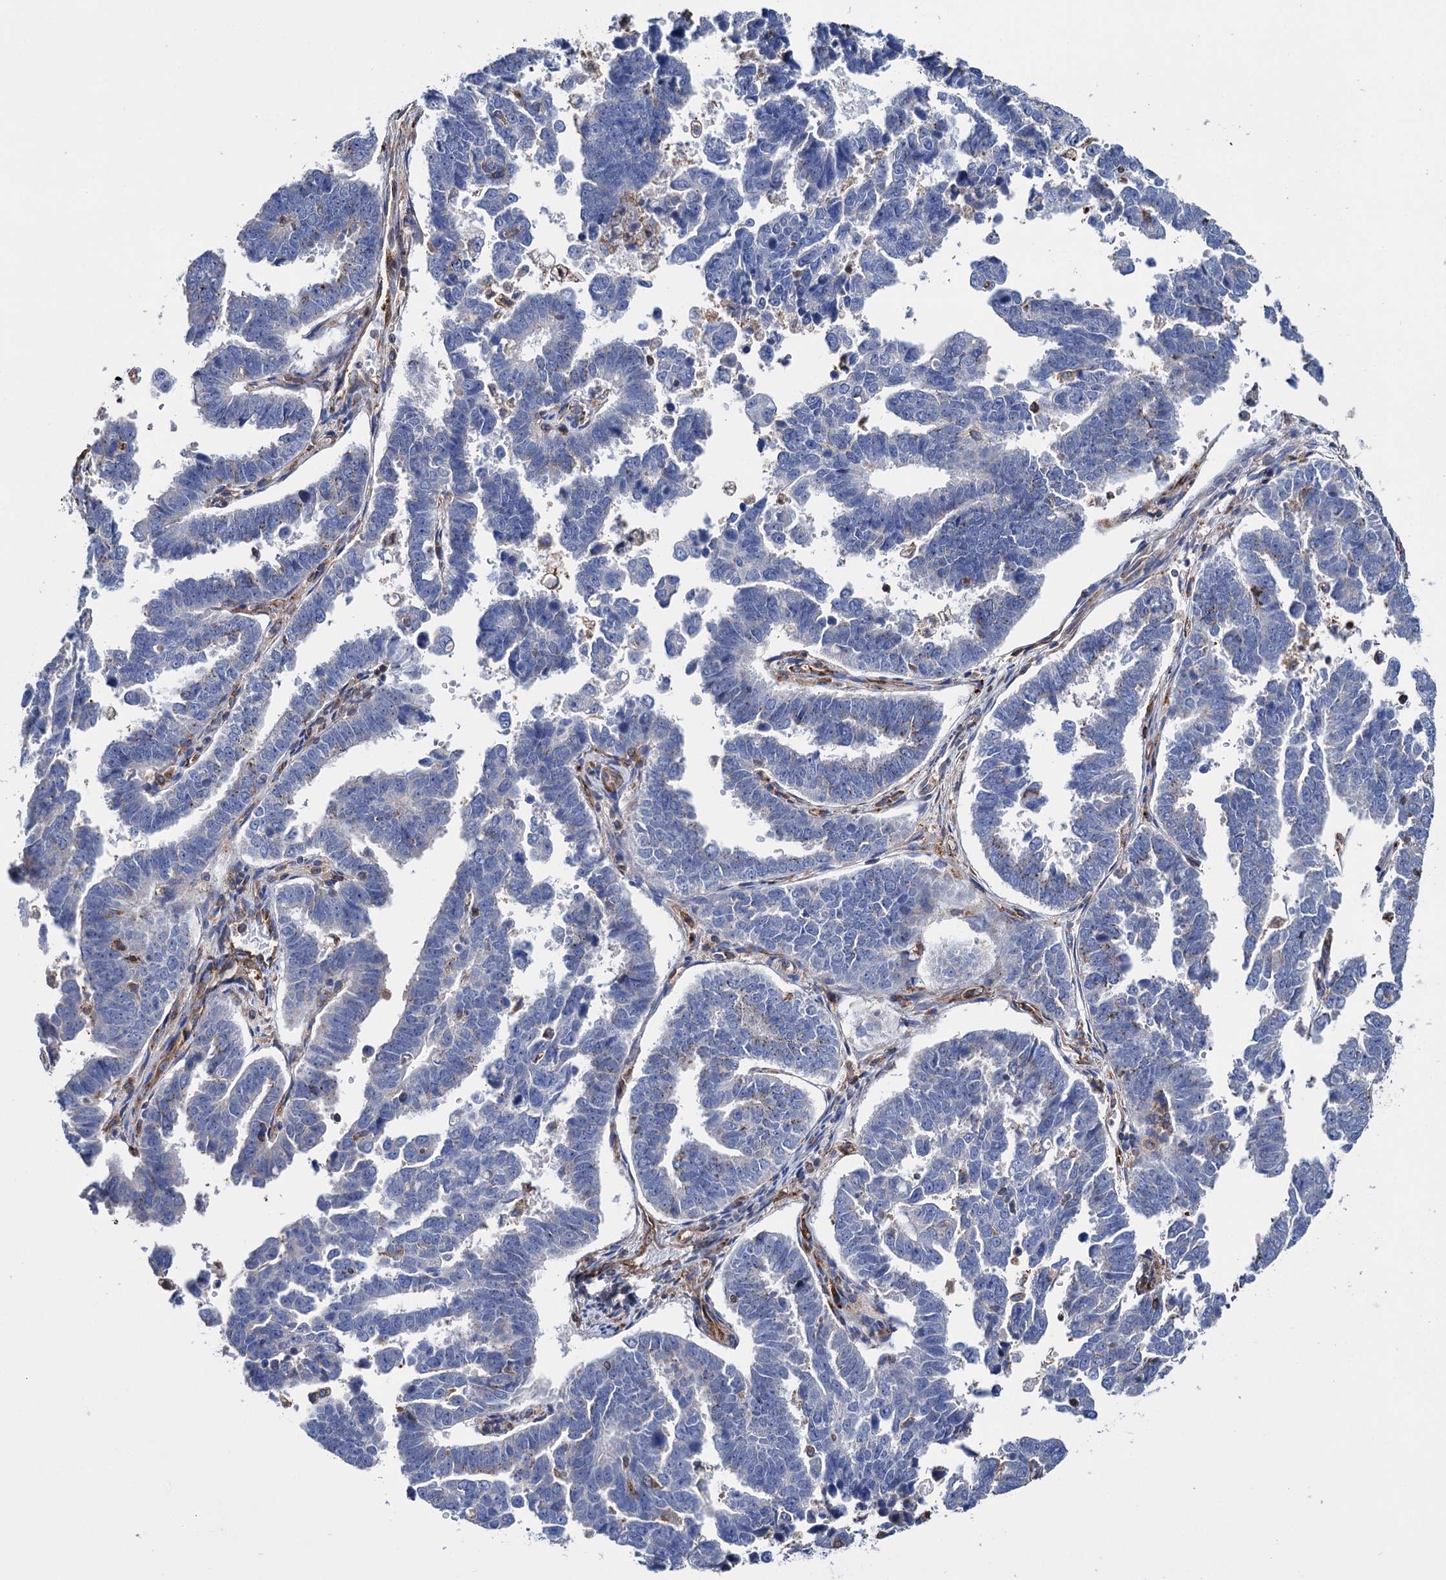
{"staining": {"intensity": "negative", "quantity": "none", "location": "none"}, "tissue": "endometrial cancer", "cell_type": "Tumor cells", "image_type": "cancer", "snomed": [{"axis": "morphology", "description": "Adenocarcinoma, NOS"}, {"axis": "topography", "description": "Endometrium"}], "caption": "The immunohistochemistry (IHC) micrograph has no significant staining in tumor cells of endometrial adenocarcinoma tissue.", "gene": "SCPEP1", "patient": {"sex": "female", "age": 75}}